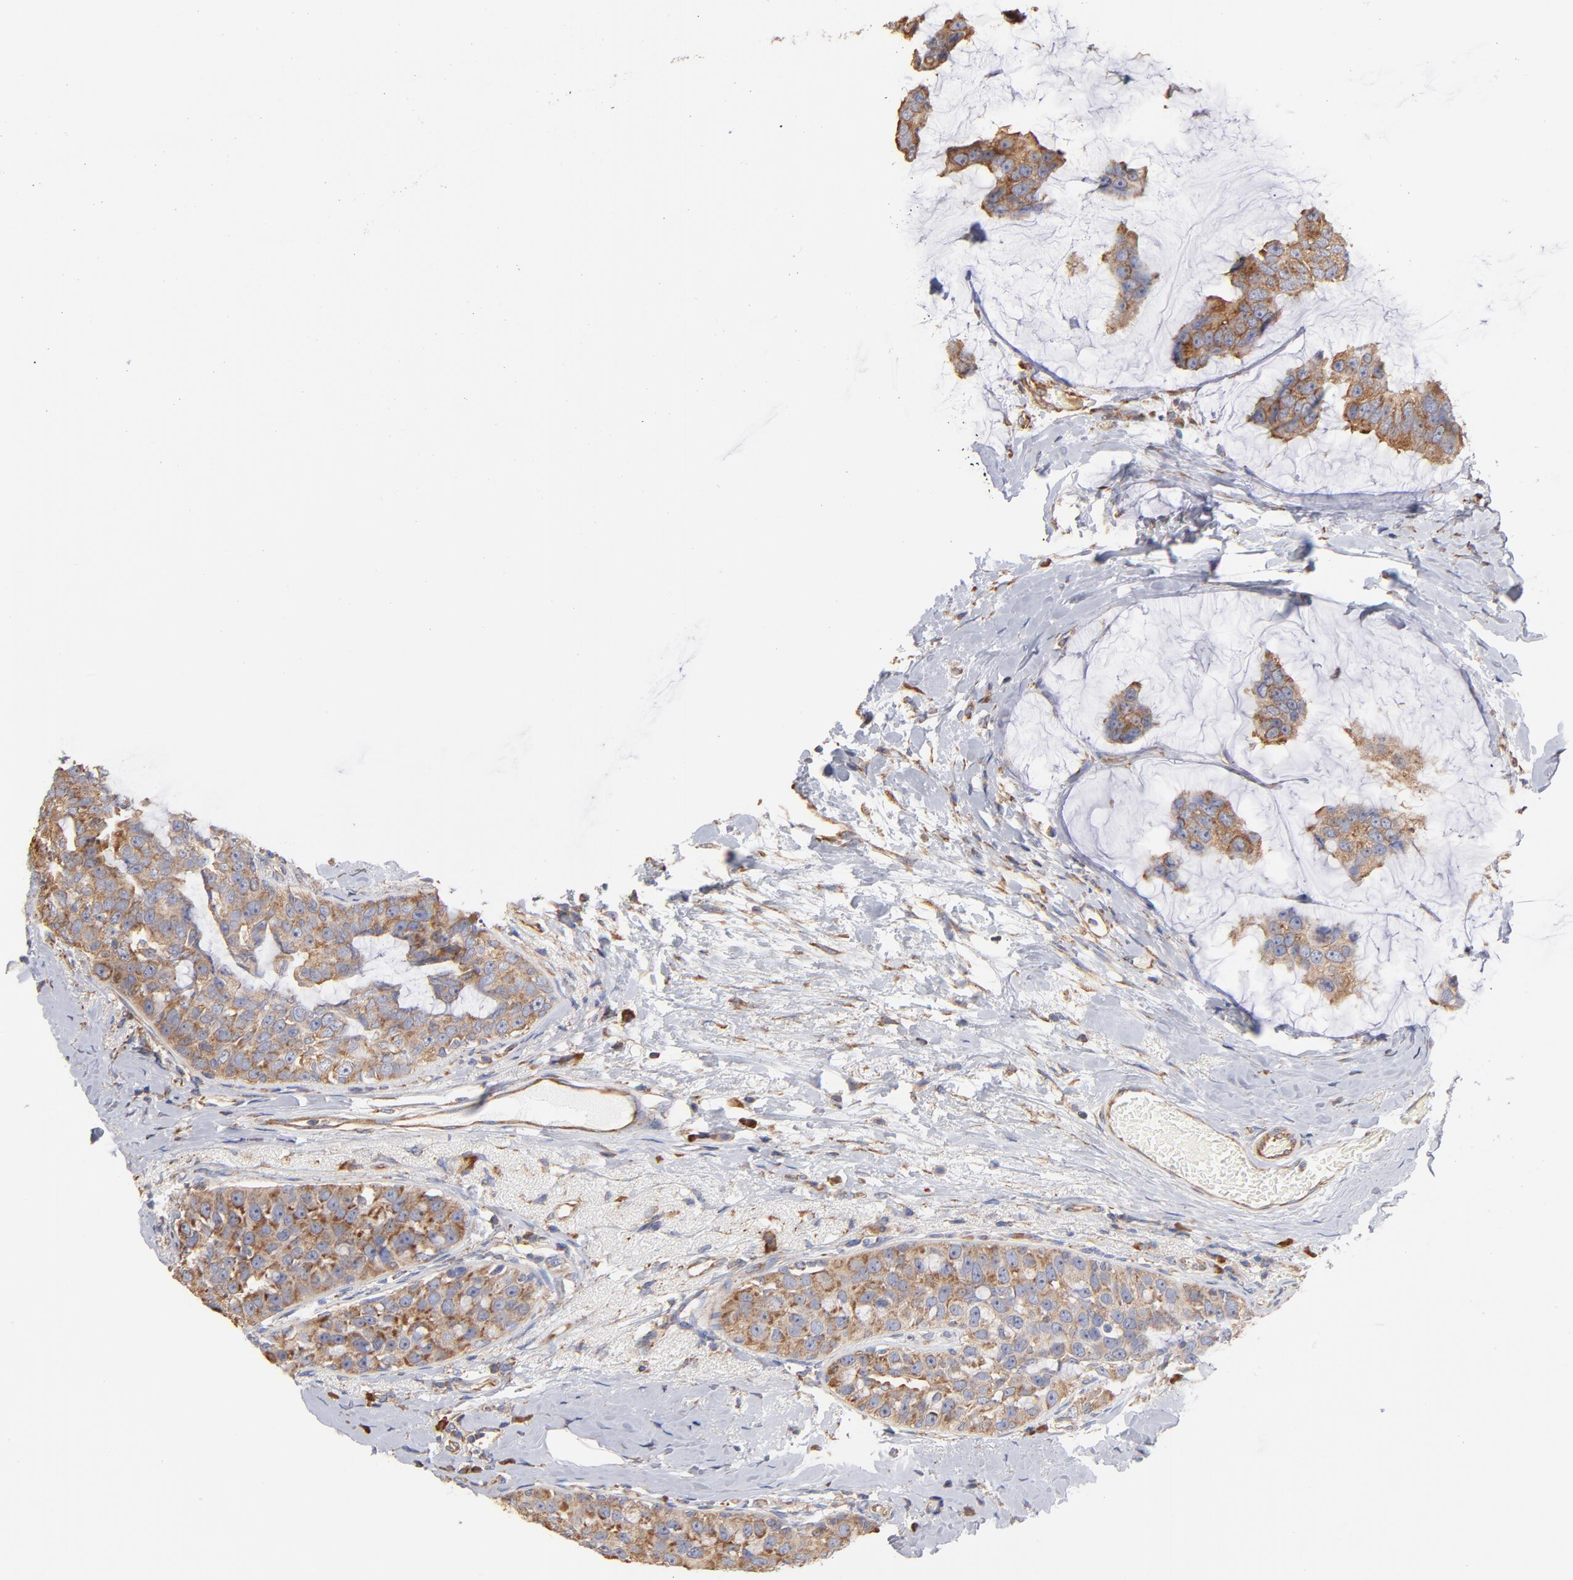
{"staining": {"intensity": "moderate", "quantity": ">75%", "location": "cytoplasmic/membranous"}, "tissue": "breast cancer", "cell_type": "Tumor cells", "image_type": "cancer", "snomed": [{"axis": "morphology", "description": "Normal tissue, NOS"}, {"axis": "morphology", "description": "Duct carcinoma"}, {"axis": "topography", "description": "Breast"}], "caption": "Immunohistochemistry (IHC) (DAB (3,3'-diaminobenzidine)) staining of human breast cancer (infiltrating ductal carcinoma) shows moderate cytoplasmic/membranous protein staining in approximately >75% of tumor cells.", "gene": "RPL9", "patient": {"sex": "female", "age": 50}}